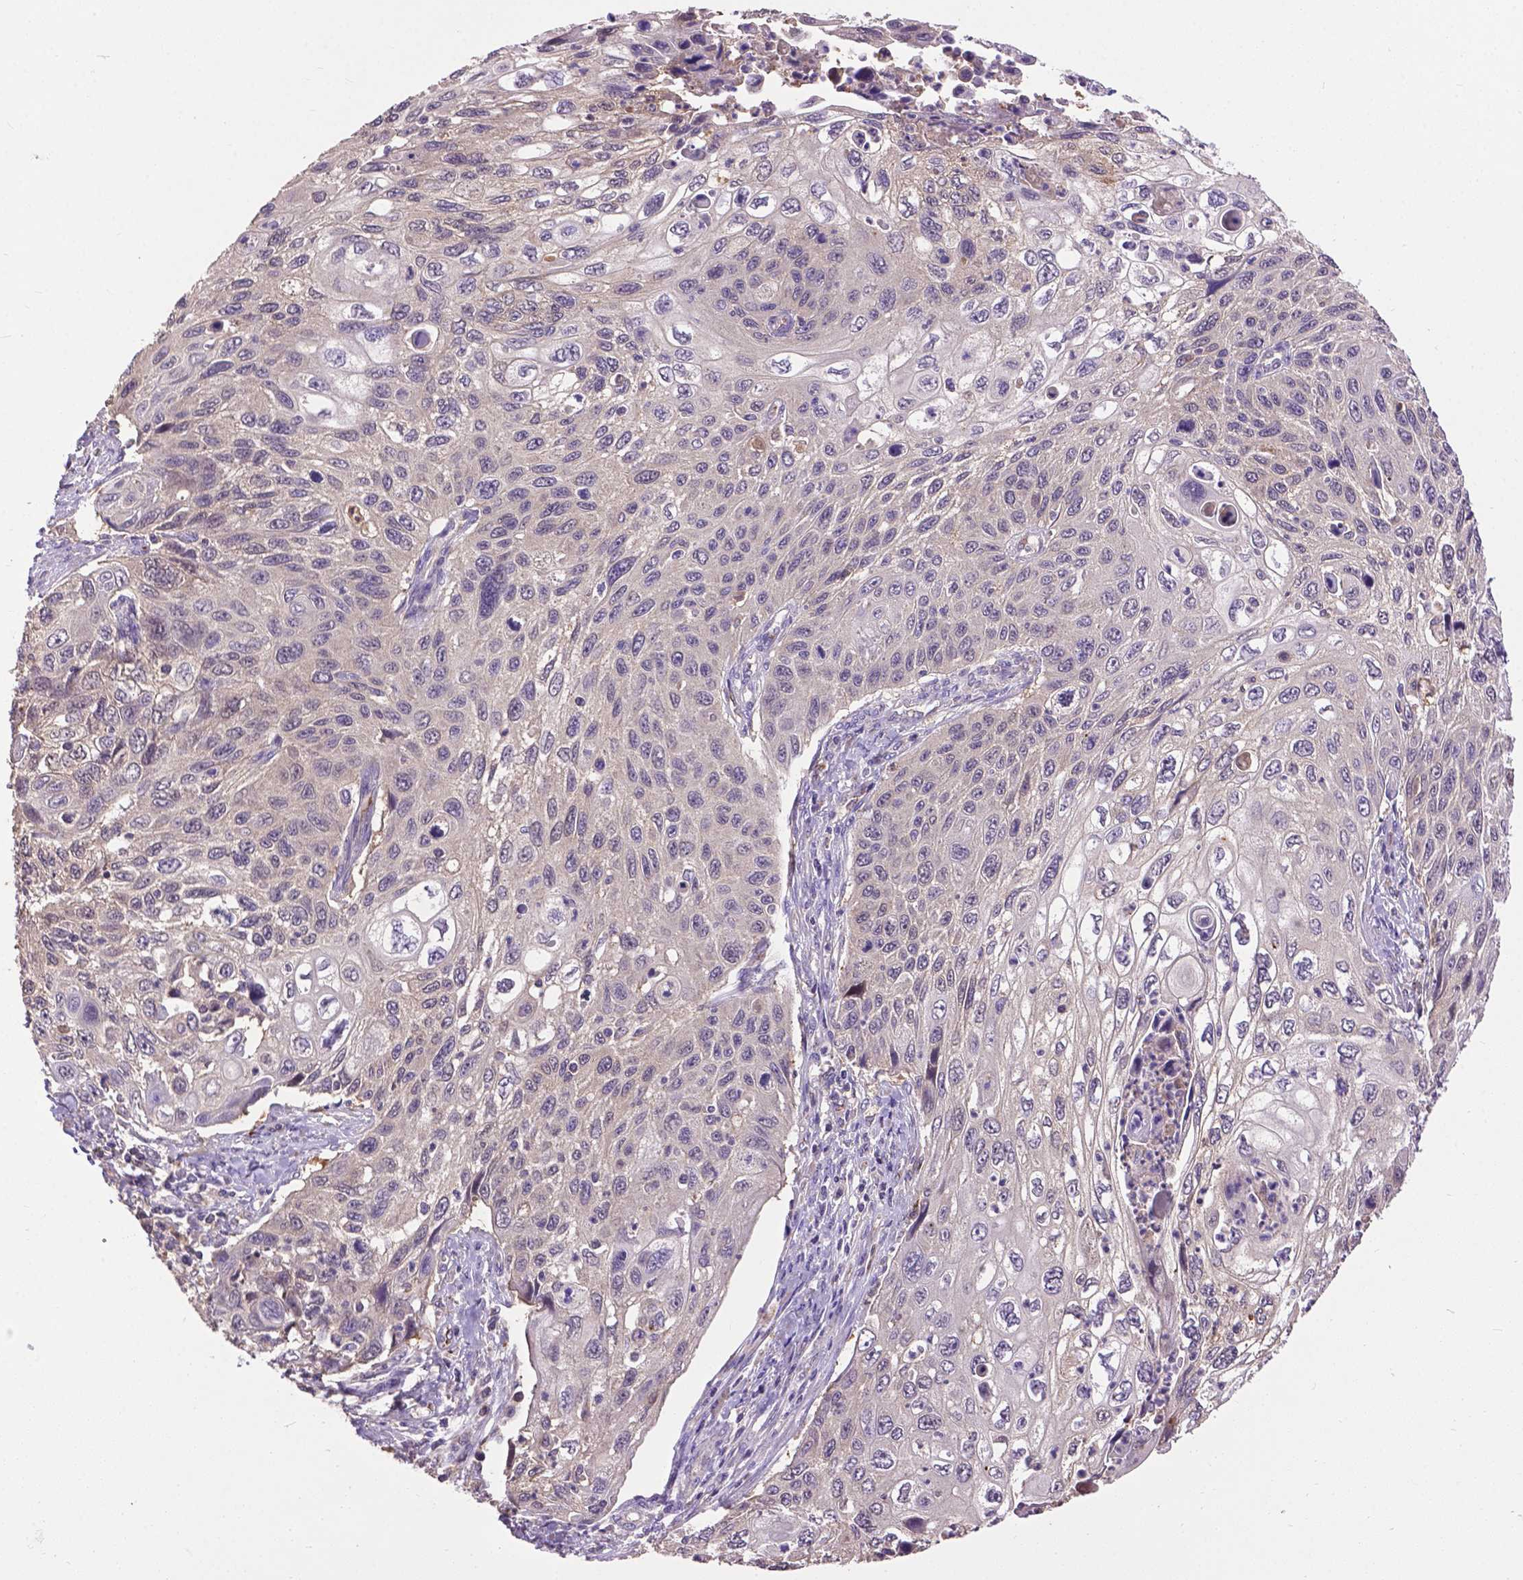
{"staining": {"intensity": "negative", "quantity": "none", "location": "none"}, "tissue": "cervical cancer", "cell_type": "Tumor cells", "image_type": "cancer", "snomed": [{"axis": "morphology", "description": "Squamous cell carcinoma, NOS"}, {"axis": "topography", "description": "Cervix"}], "caption": "Immunohistochemistry (IHC) of human cervical squamous cell carcinoma exhibits no staining in tumor cells.", "gene": "ZNF337", "patient": {"sex": "female", "age": 70}}